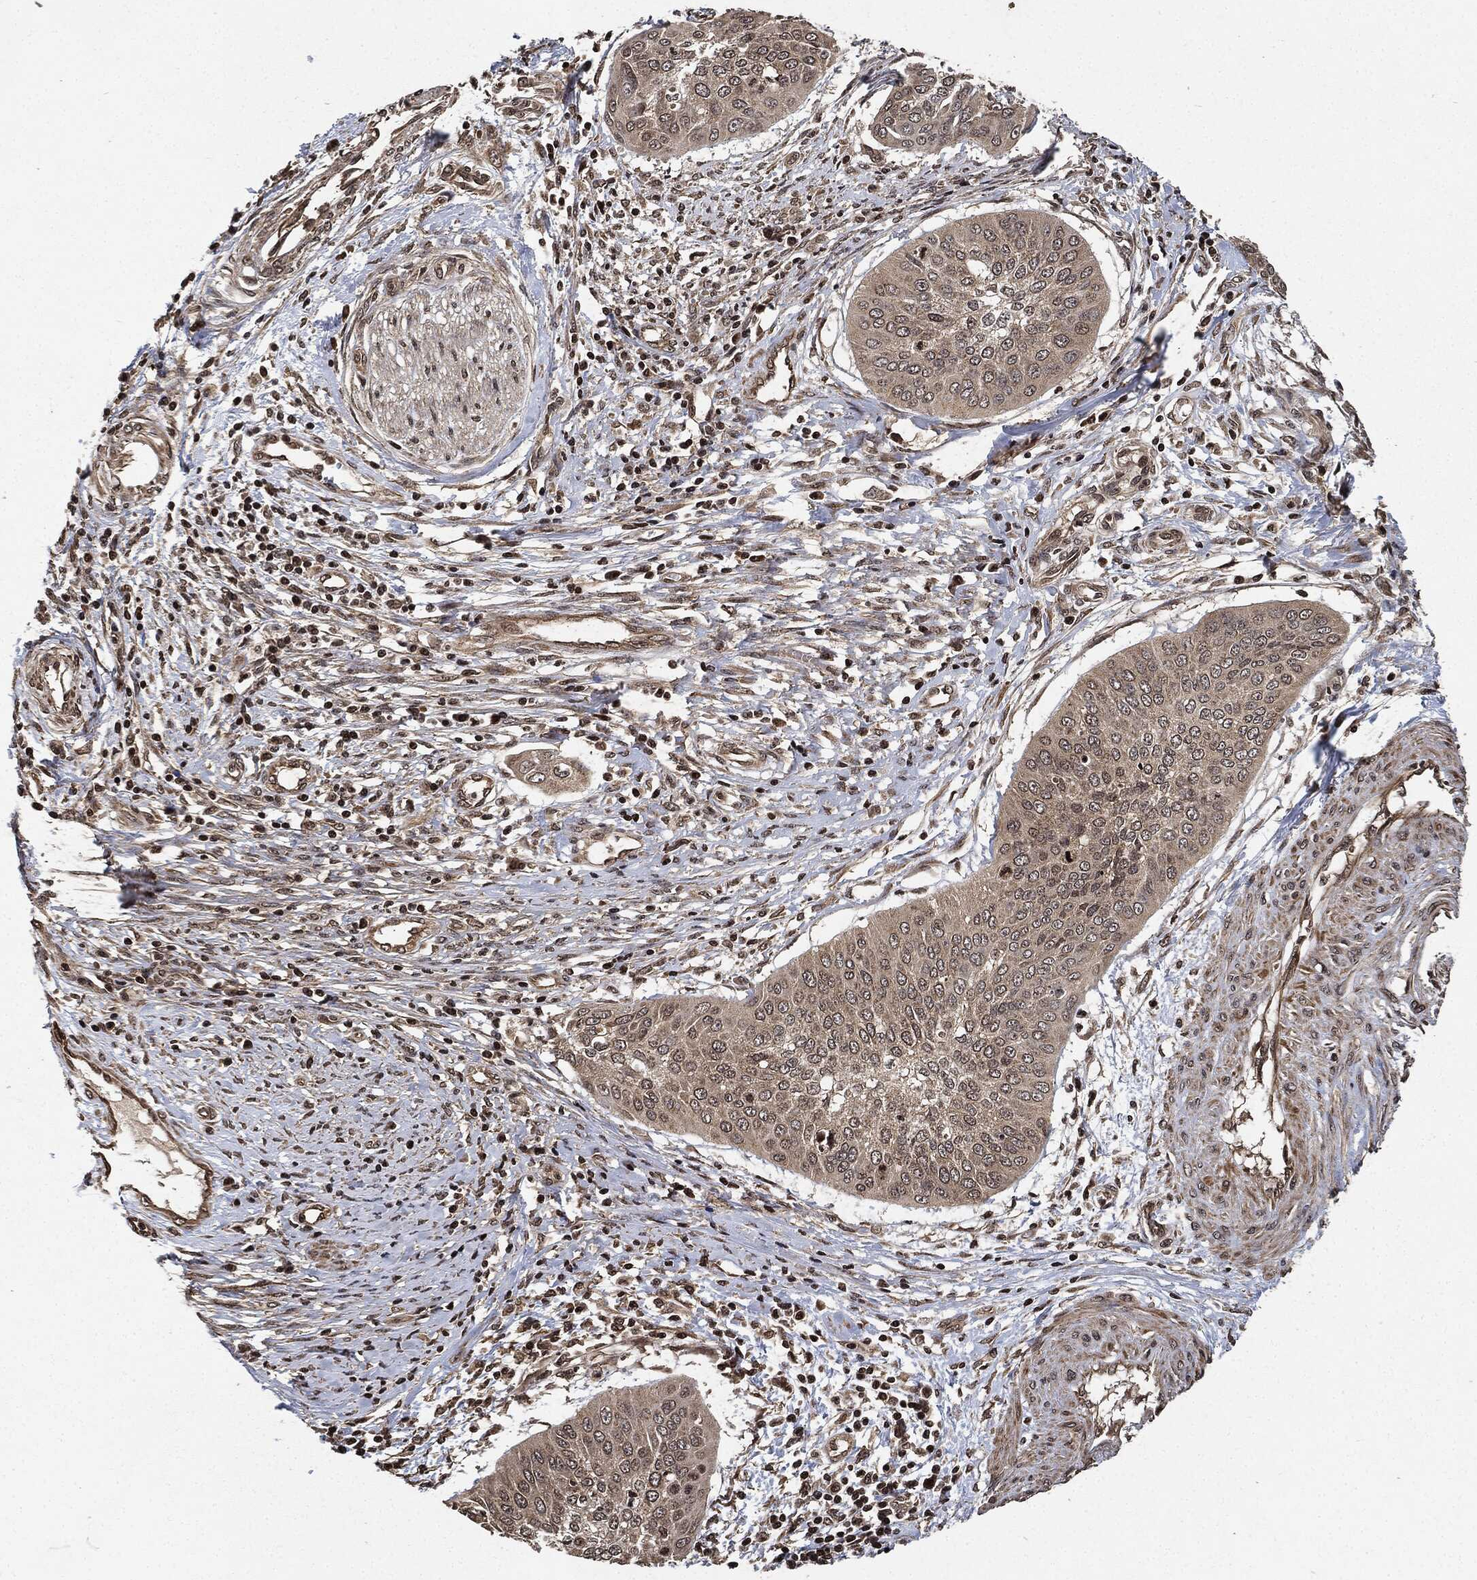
{"staining": {"intensity": "negative", "quantity": "none", "location": "none"}, "tissue": "cervical cancer", "cell_type": "Tumor cells", "image_type": "cancer", "snomed": [{"axis": "morphology", "description": "Normal tissue, NOS"}, {"axis": "morphology", "description": "Squamous cell carcinoma, NOS"}, {"axis": "topography", "description": "Cervix"}], "caption": "Protein analysis of squamous cell carcinoma (cervical) shows no significant staining in tumor cells. (Brightfield microscopy of DAB (3,3'-diaminobenzidine) immunohistochemistry at high magnification).", "gene": "PDK1", "patient": {"sex": "female", "age": 39}}